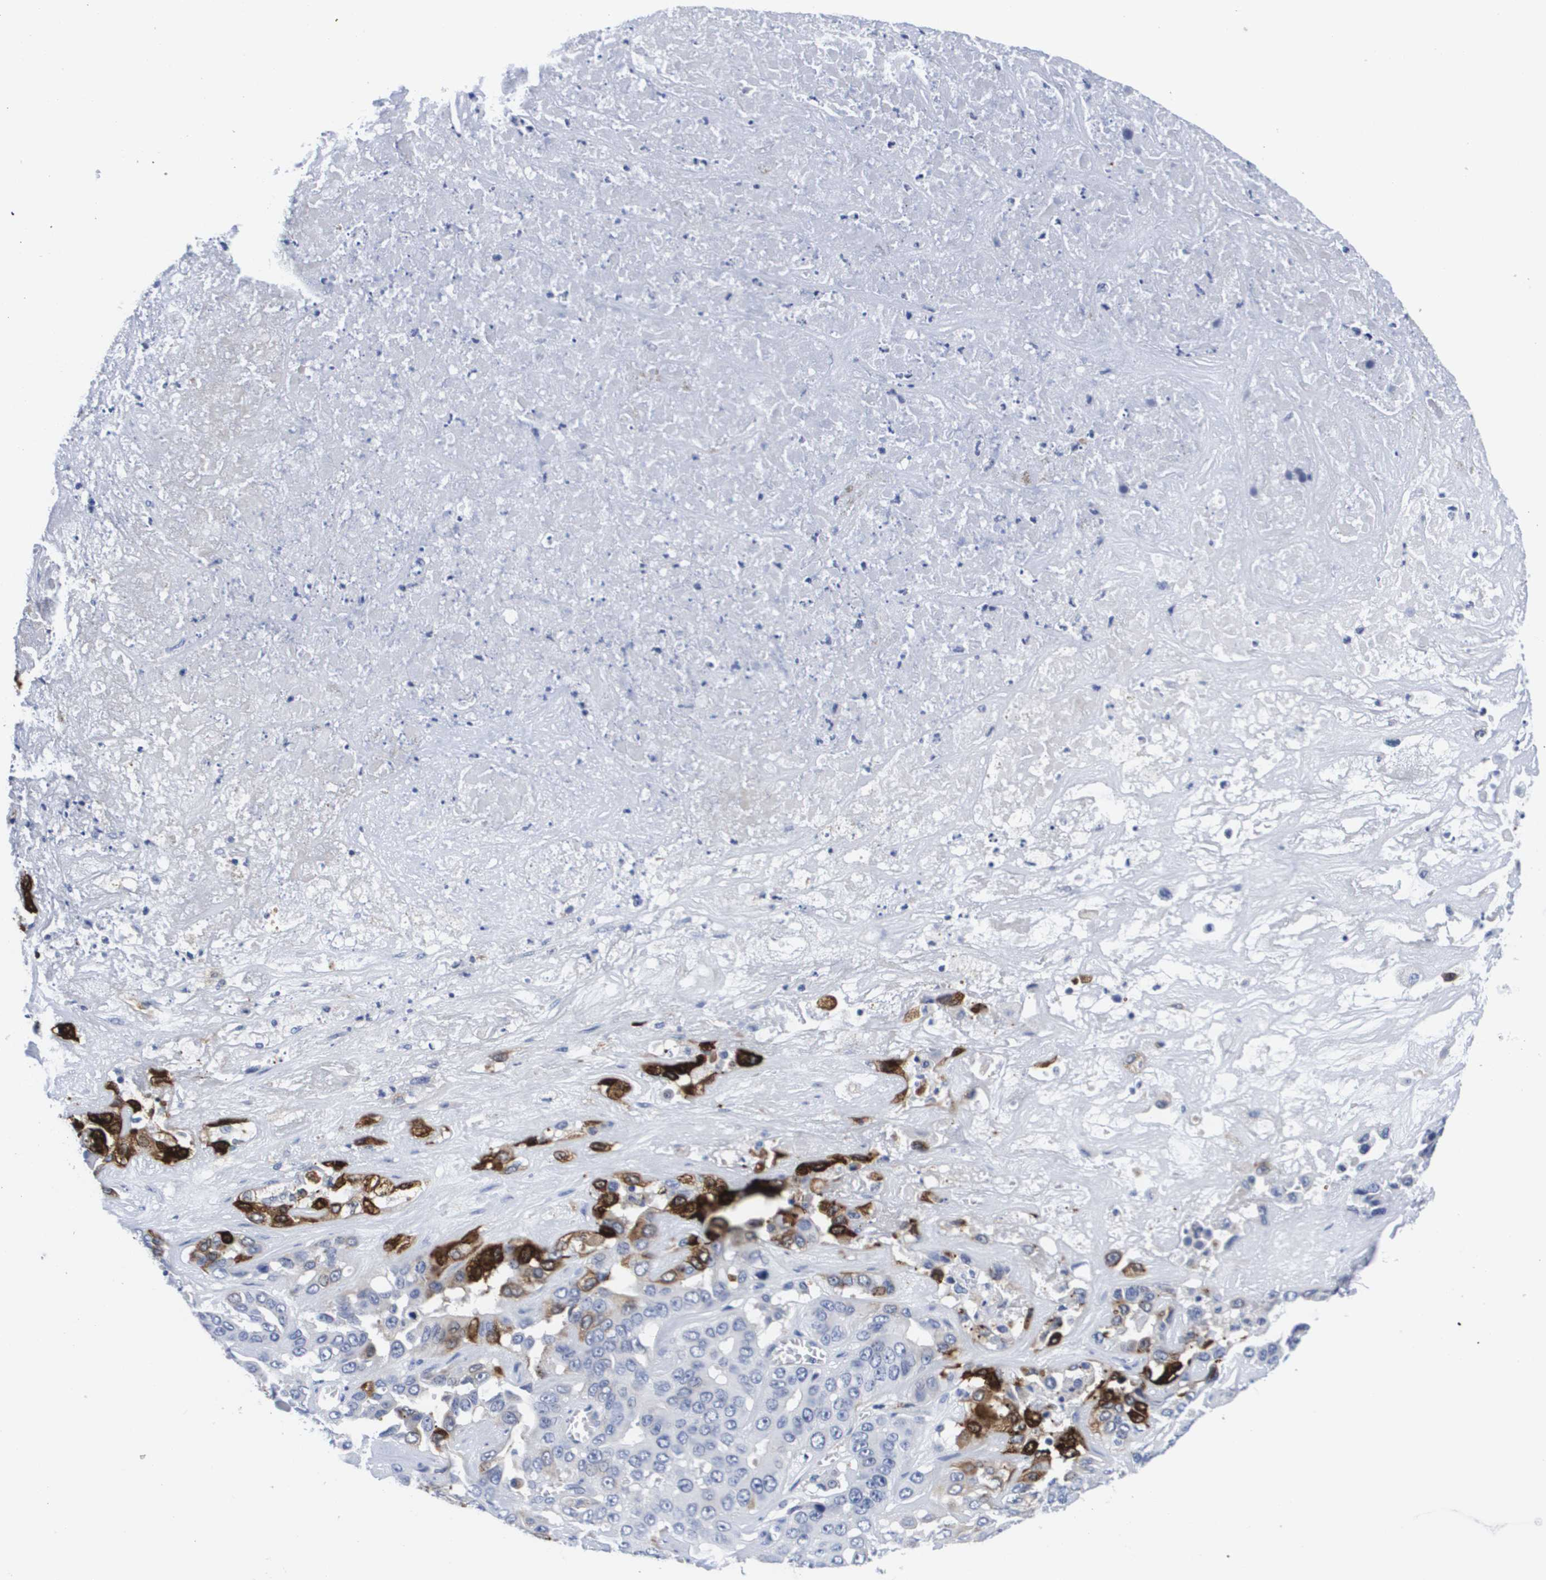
{"staining": {"intensity": "strong", "quantity": "<25%", "location": "cytoplasmic/membranous"}, "tissue": "liver cancer", "cell_type": "Tumor cells", "image_type": "cancer", "snomed": [{"axis": "morphology", "description": "Cholangiocarcinoma"}, {"axis": "topography", "description": "Liver"}], "caption": "A histopathology image of human liver cancer (cholangiocarcinoma) stained for a protein exhibits strong cytoplasmic/membranous brown staining in tumor cells.", "gene": "HMOX1", "patient": {"sex": "female", "age": 52}}